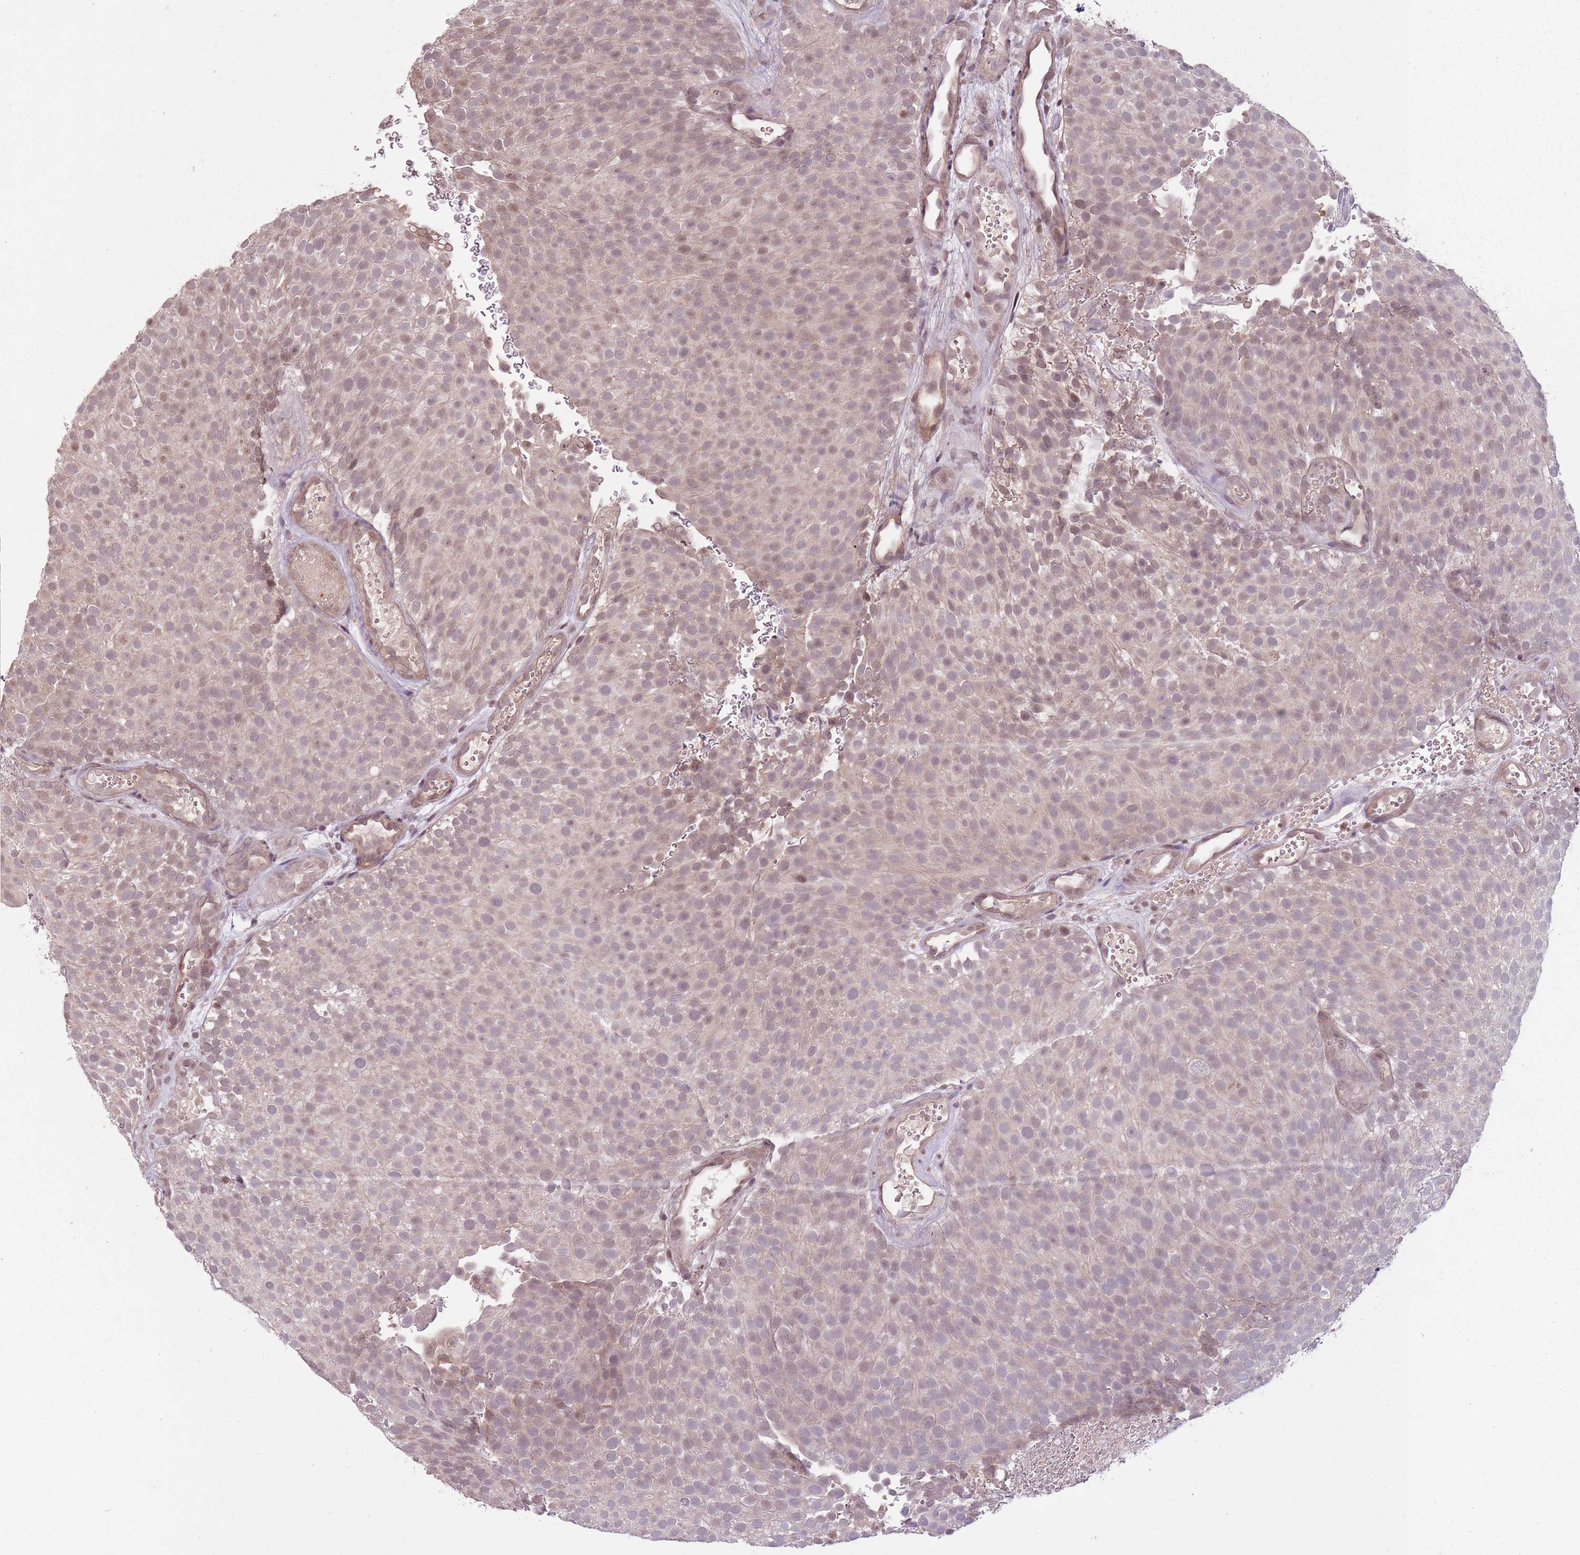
{"staining": {"intensity": "weak", "quantity": "<25%", "location": "cytoplasmic/membranous,nuclear"}, "tissue": "urothelial cancer", "cell_type": "Tumor cells", "image_type": "cancer", "snomed": [{"axis": "morphology", "description": "Urothelial carcinoma, Low grade"}, {"axis": "topography", "description": "Urinary bladder"}], "caption": "This is a image of IHC staining of urothelial cancer, which shows no expression in tumor cells.", "gene": "CAPN9", "patient": {"sex": "male", "age": 78}}